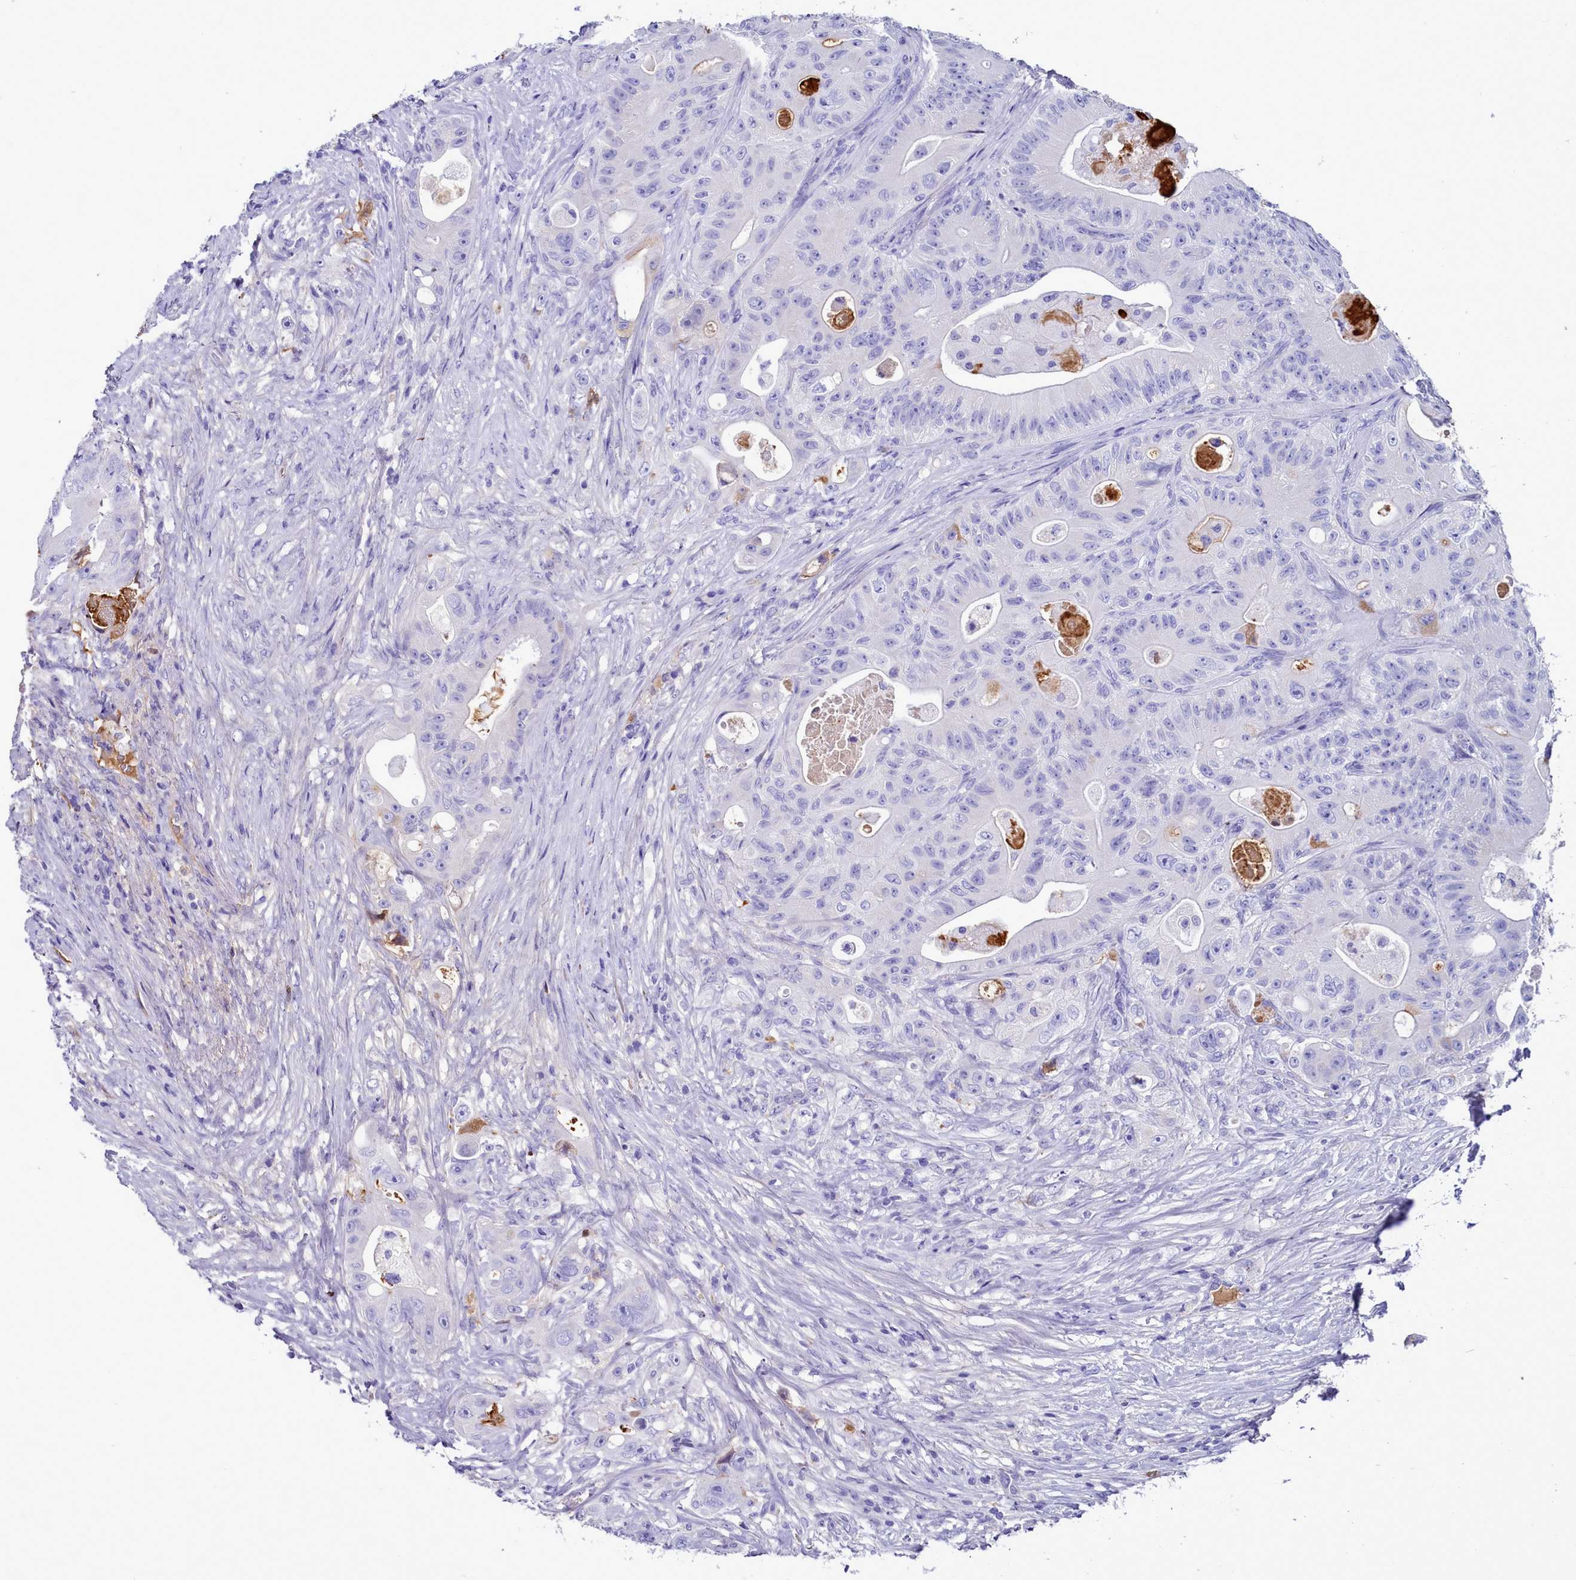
{"staining": {"intensity": "negative", "quantity": "none", "location": "none"}, "tissue": "colorectal cancer", "cell_type": "Tumor cells", "image_type": "cancer", "snomed": [{"axis": "morphology", "description": "Adenocarcinoma, NOS"}, {"axis": "topography", "description": "Colon"}], "caption": "Tumor cells show no significant staining in colorectal cancer (adenocarcinoma).", "gene": "H1-7", "patient": {"sex": "female", "age": 46}}